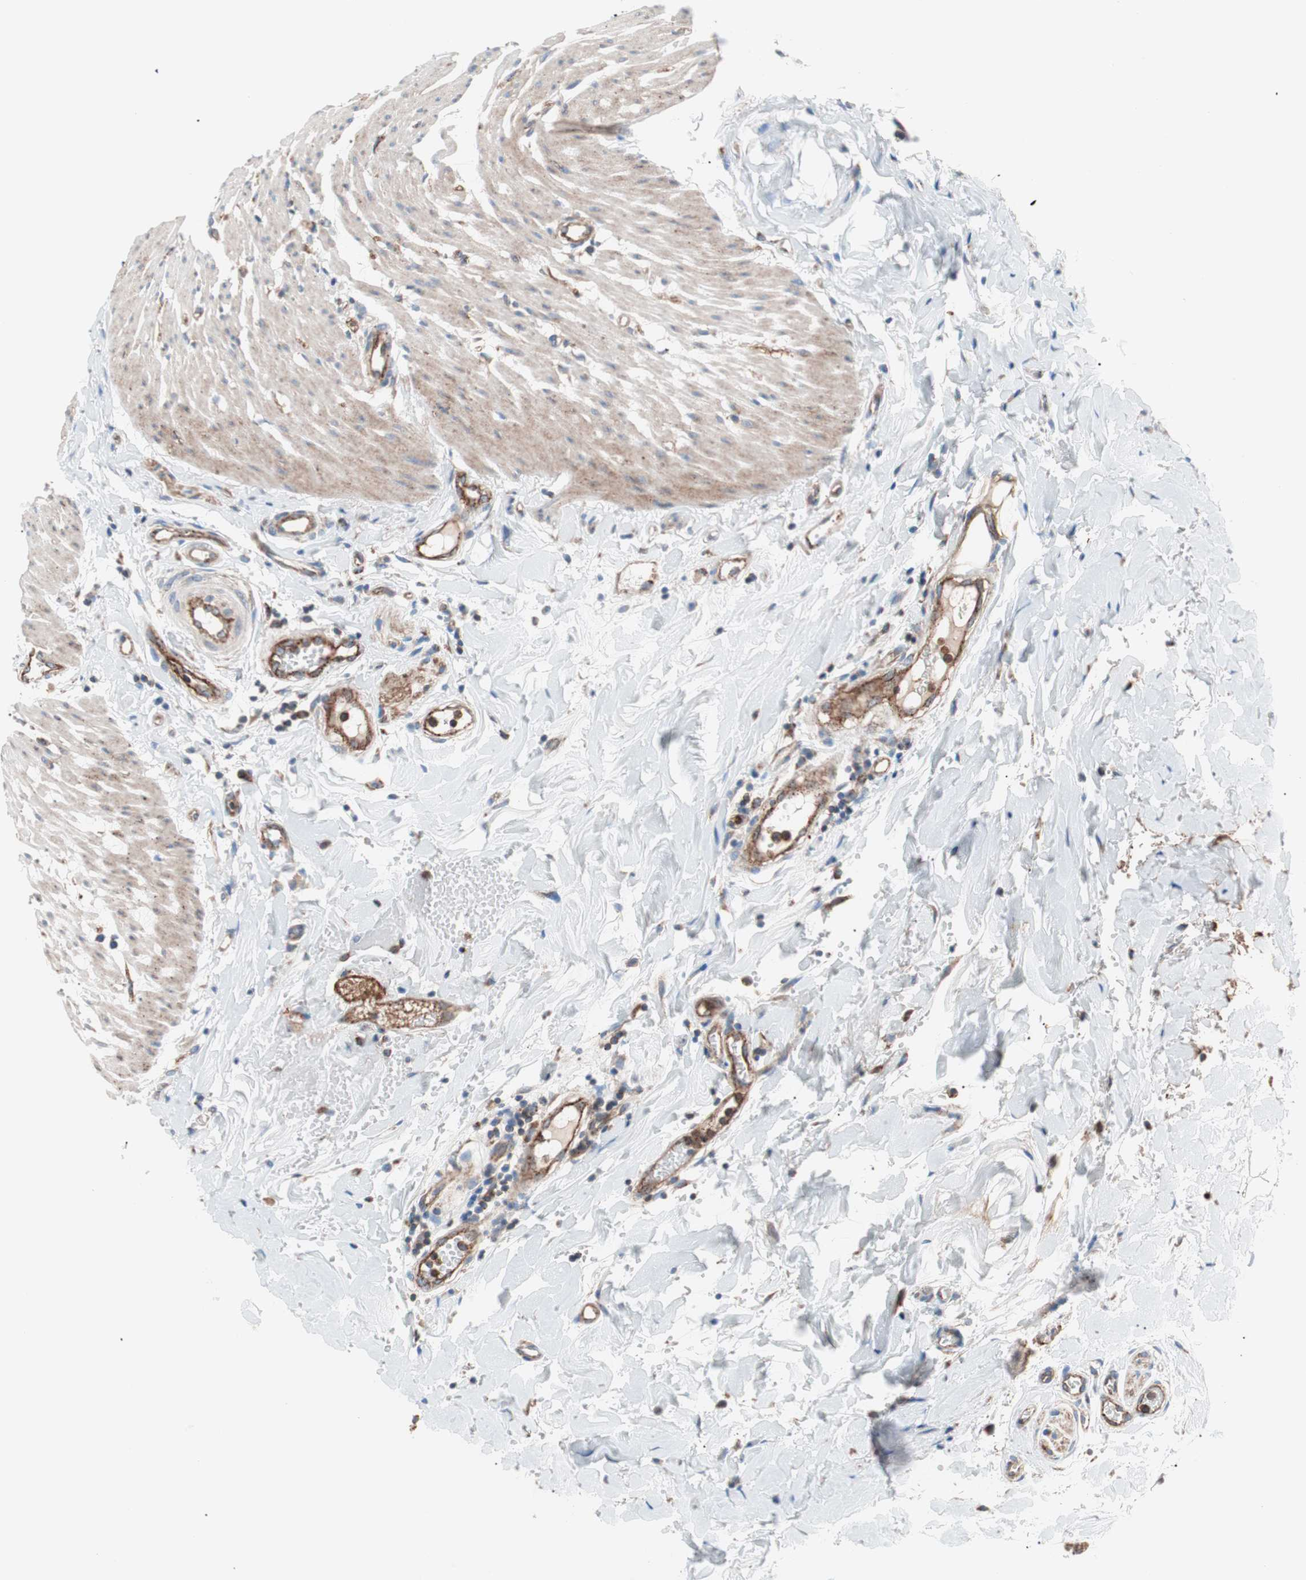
{"staining": {"intensity": "moderate", "quantity": ">75%", "location": "cytoplasmic/membranous"}, "tissue": "colorectal cancer", "cell_type": "Tumor cells", "image_type": "cancer", "snomed": [{"axis": "morphology", "description": "Adenocarcinoma, NOS"}, {"axis": "topography", "description": "Colon"}], "caption": "Immunohistochemical staining of colorectal adenocarcinoma demonstrates medium levels of moderate cytoplasmic/membranous expression in approximately >75% of tumor cells. The protein is stained brown, and the nuclei are stained in blue (DAB (3,3'-diaminobenzidine) IHC with brightfield microscopy, high magnification).", "gene": "FLOT2", "patient": {"sex": "female", "age": 57}}